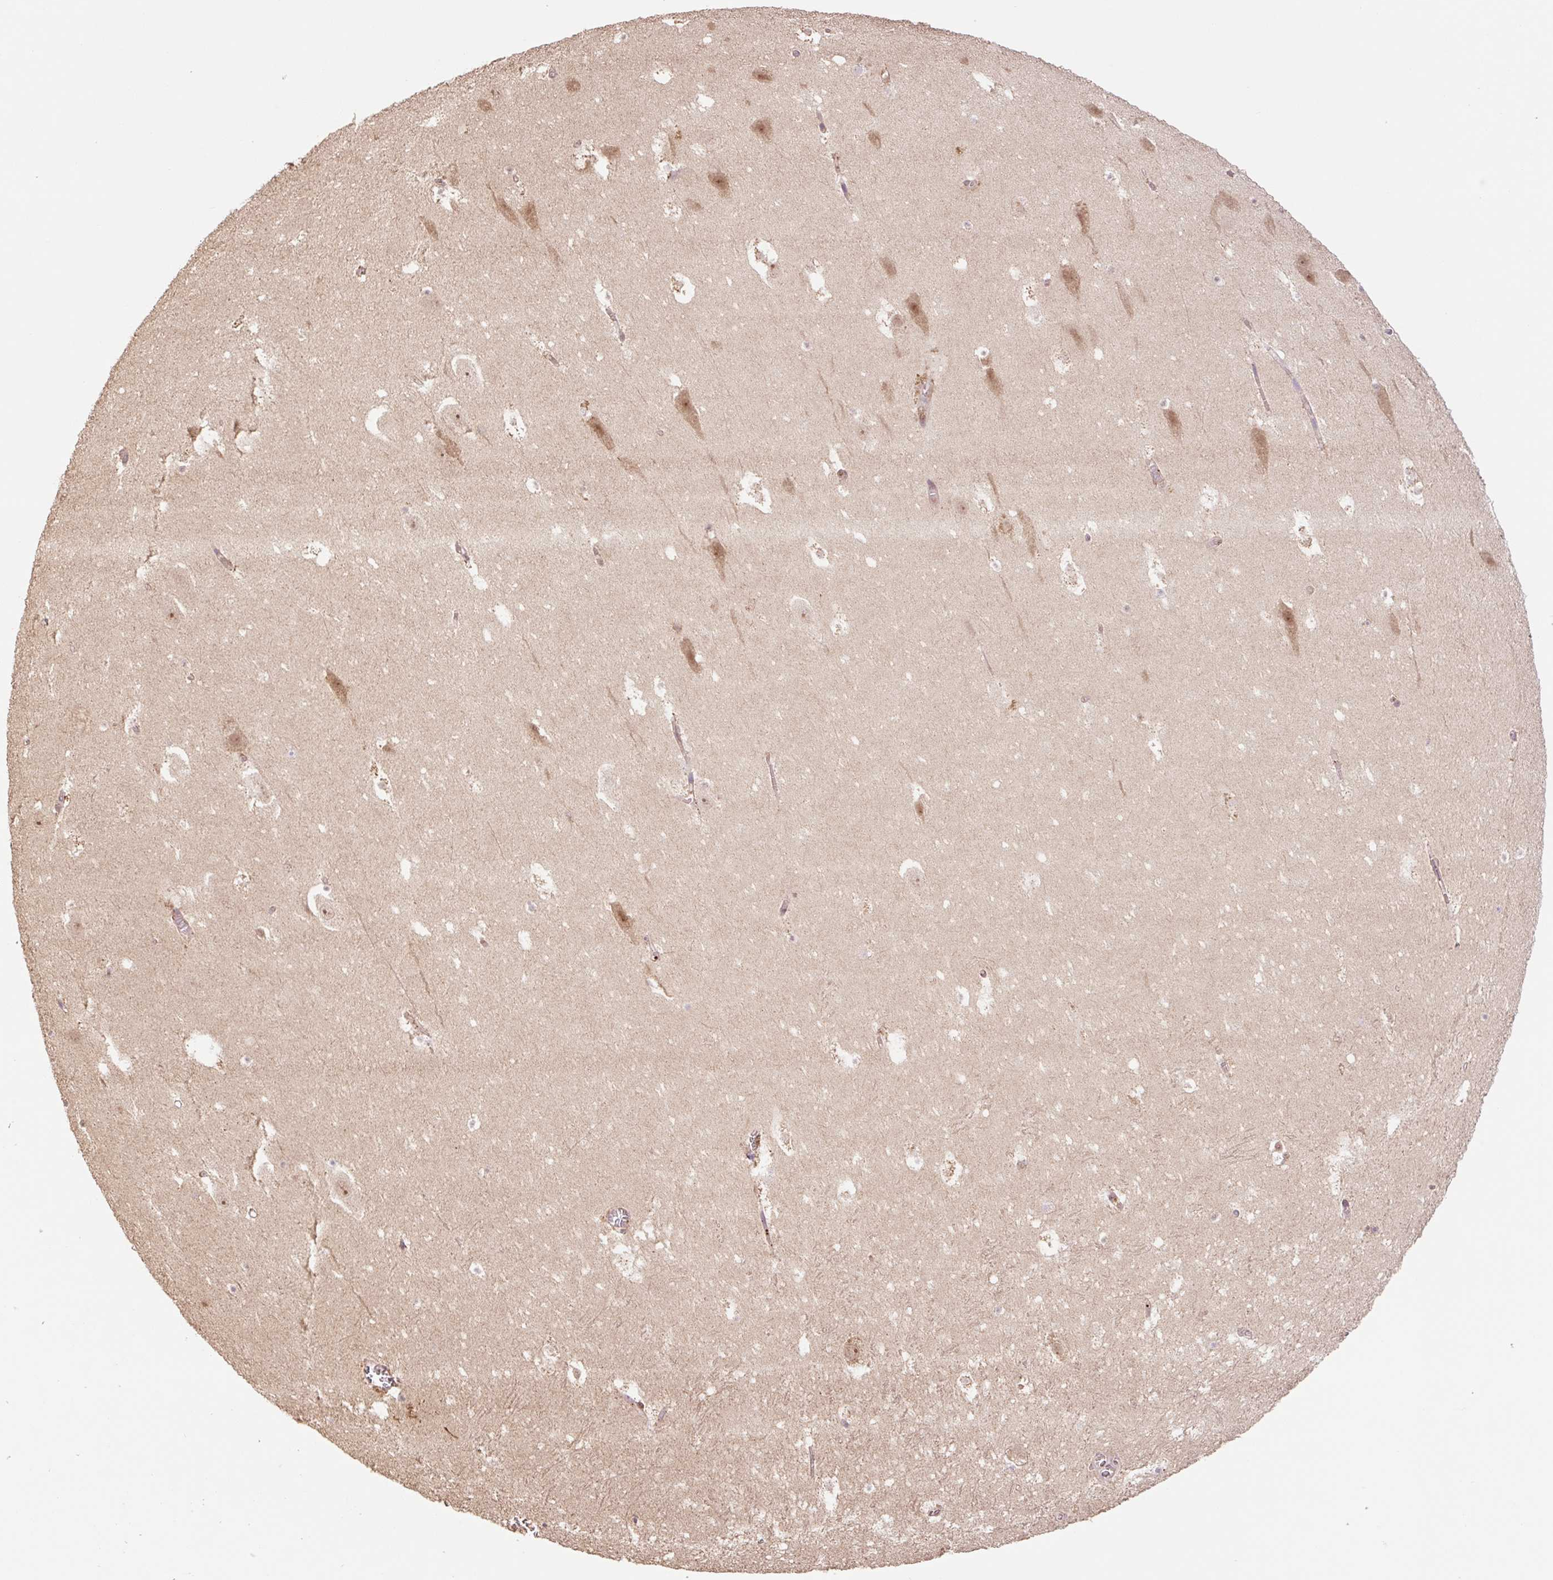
{"staining": {"intensity": "negative", "quantity": "none", "location": "none"}, "tissue": "hippocampus", "cell_type": "Glial cells", "image_type": "normal", "snomed": [{"axis": "morphology", "description": "Normal tissue, NOS"}, {"axis": "topography", "description": "Hippocampus"}], "caption": "Immunohistochemical staining of unremarkable human hippocampus reveals no significant staining in glial cells.", "gene": "YJU2B", "patient": {"sex": "female", "age": 42}}